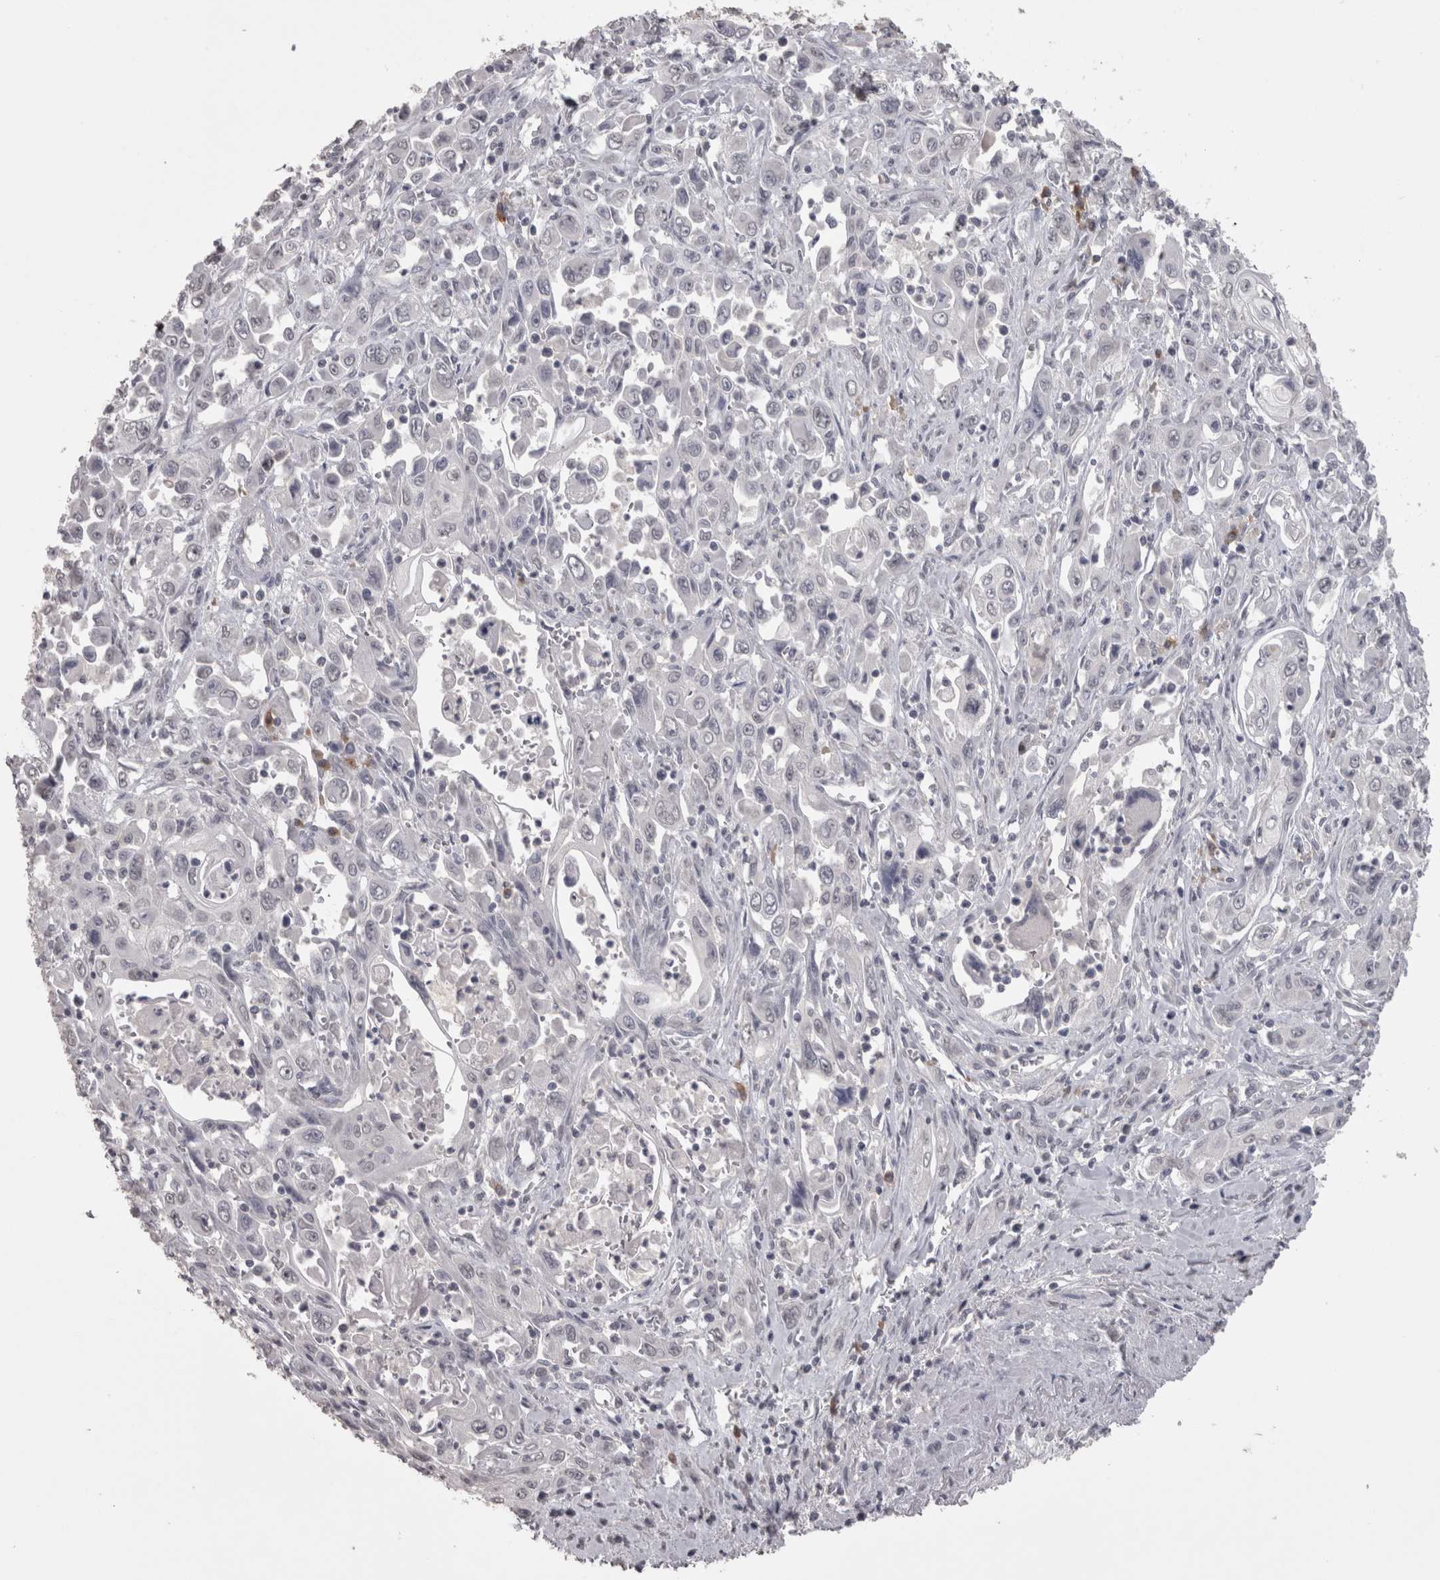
{"staining": {"intensity": "negative", "quantity": "none", "location": "none"}, "tissue": "pancreatic cancer", "cell_type": "Tumor cells", "image_type": "cancer", "snomed": [{"axis": "morphology", "description": "Adenocarcinoma, NOS"}, {"axis": "topography", "description": "Pancreas"}], "caption": "A photomicrograph of human pancreatic cancer (adenocarcinoma) is negative for staining in tumor cells. (Immunohistochemistry, brightfield microscopy, high magnification).", "gene": "LAX1", "patient": {"sex": "male", "age": 70}}